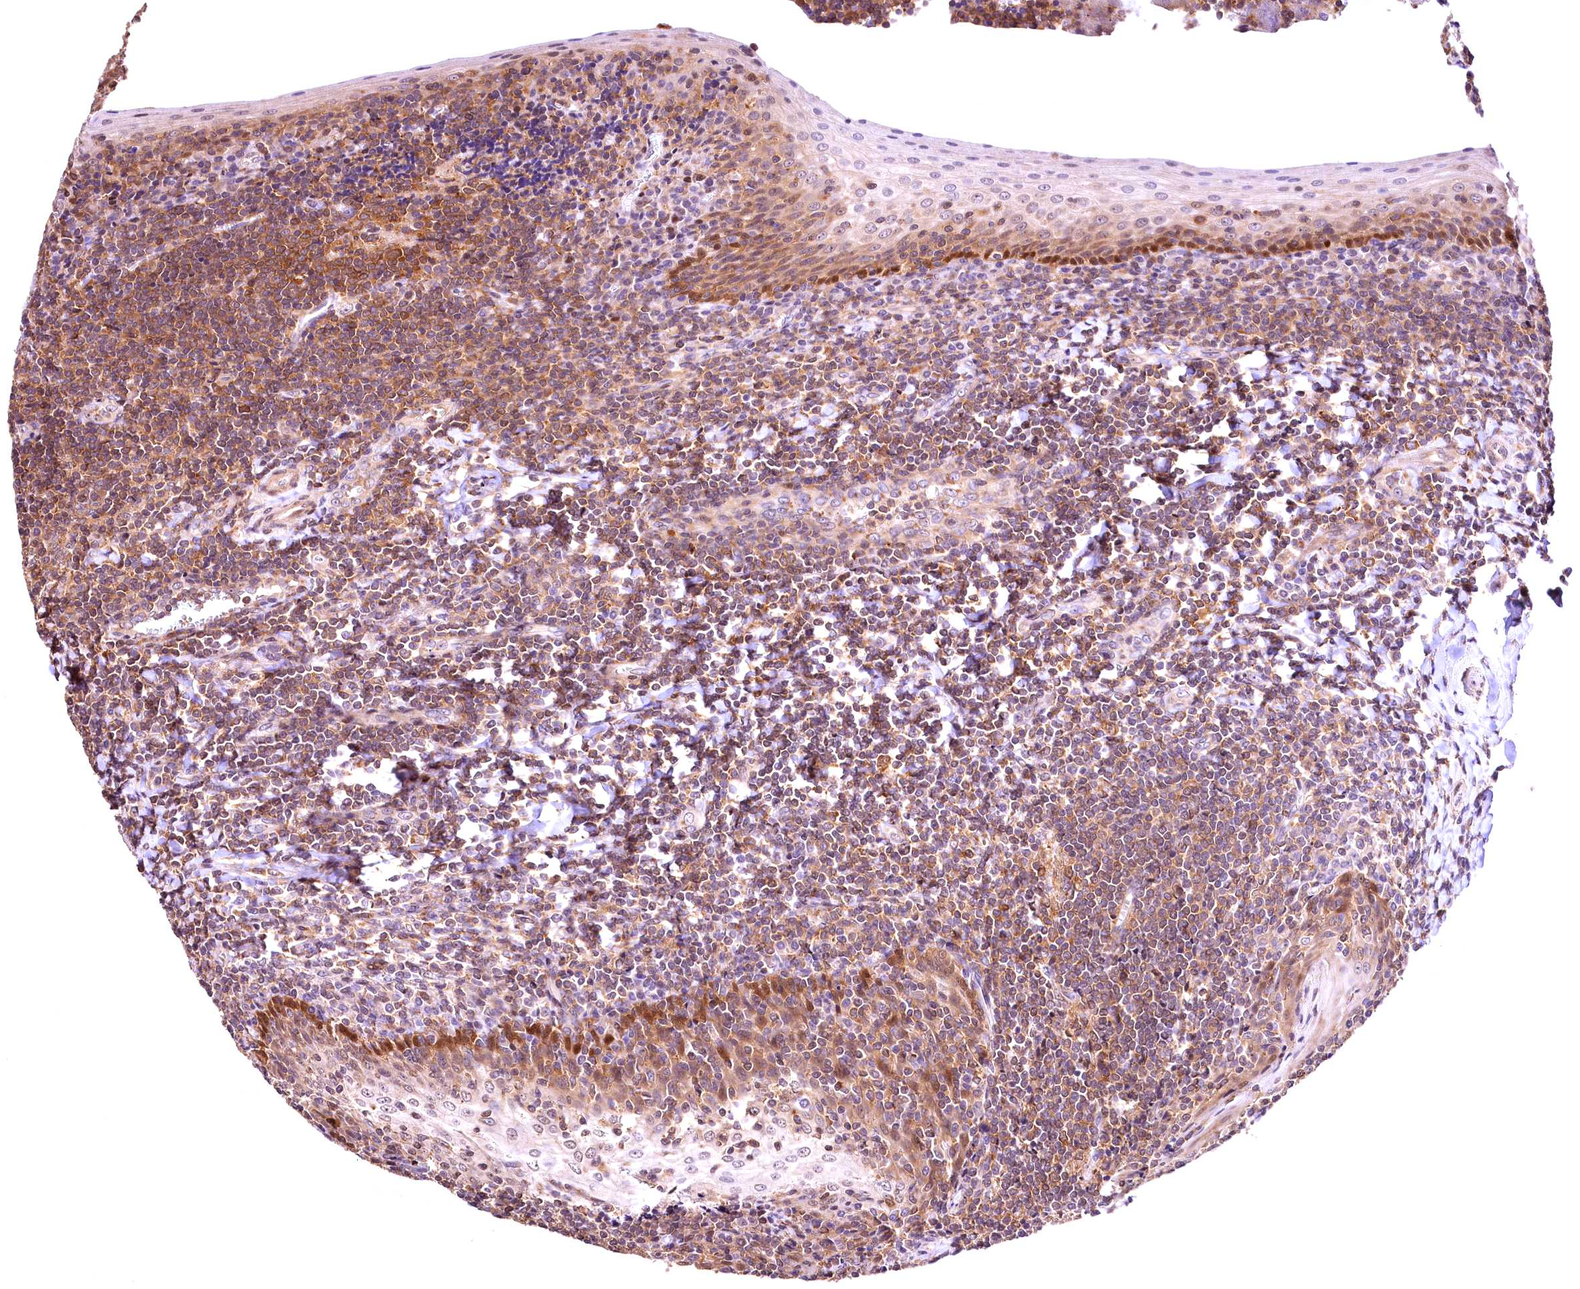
{"staining": {"intensity": "moderate", "quantity": ">75%", "location": "cytoplasmic/membranous"}, "tissue": "tonsil", "cell_type": "Germinal center cells", "image_type": "normal", "snomed": [{"axis": "morphology", "description": "Normal tissue, NOS"}, {"axis": "topography", "description": "Tonsil"}], "caption": "A high-resolution image shows immunohistochemistry (IHC) staining of normal tonsil, which shows moderate cytoplasmic/membranous expression in about >75% of germinal center cells.", "gene": "CHORDC1", "patient": {"sex": "male", "age": 27}}